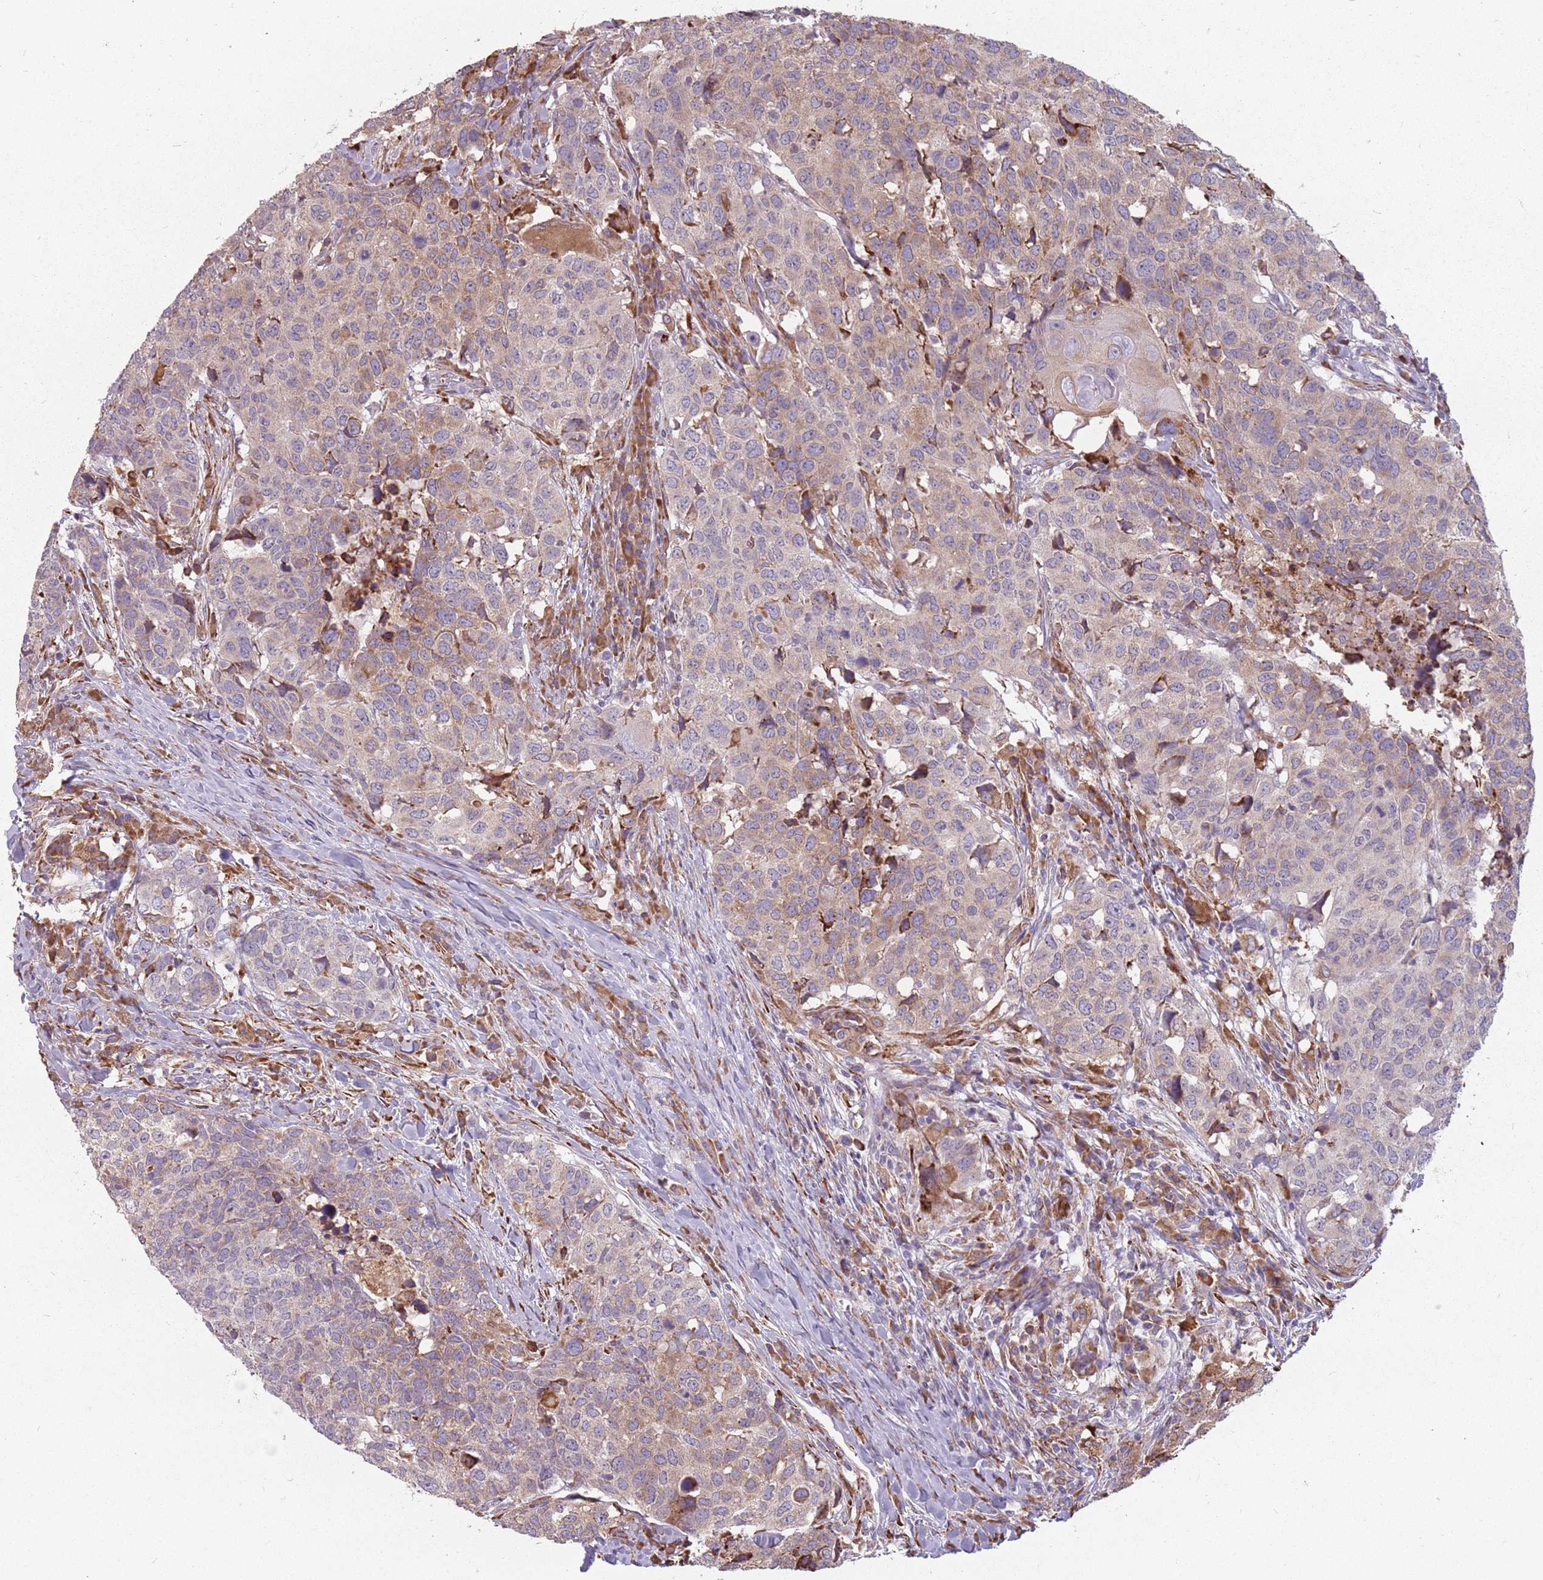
{"staining": {"intensity": "weak", "quantity": "<25%", "location": "cytoplasmic/membranous"}, "tissue": "head and neck cancer", "cell_type": "Tumor cells", "image_type": "cancer", "snomed": [{"axis": "morphology", "description": "Normal tissue, NOS"}, {"axis": "morphology", "description": "Squamous cell carcinoma, NOS"}, {"axis": "topography", "description": "Skeletal muscle"}, {"axis": "topography", "description": "Vascular tissue"}, {"axis": "topography", "description": "Peripheral nerve tissue"}, {"axis": "topography", "description": "Head-Neck"}], "caption": "Tumor cells show no significant staining in head and neck cancer.", "gene": "RPS9", "patient": {"sex": "male", "age": 66}}